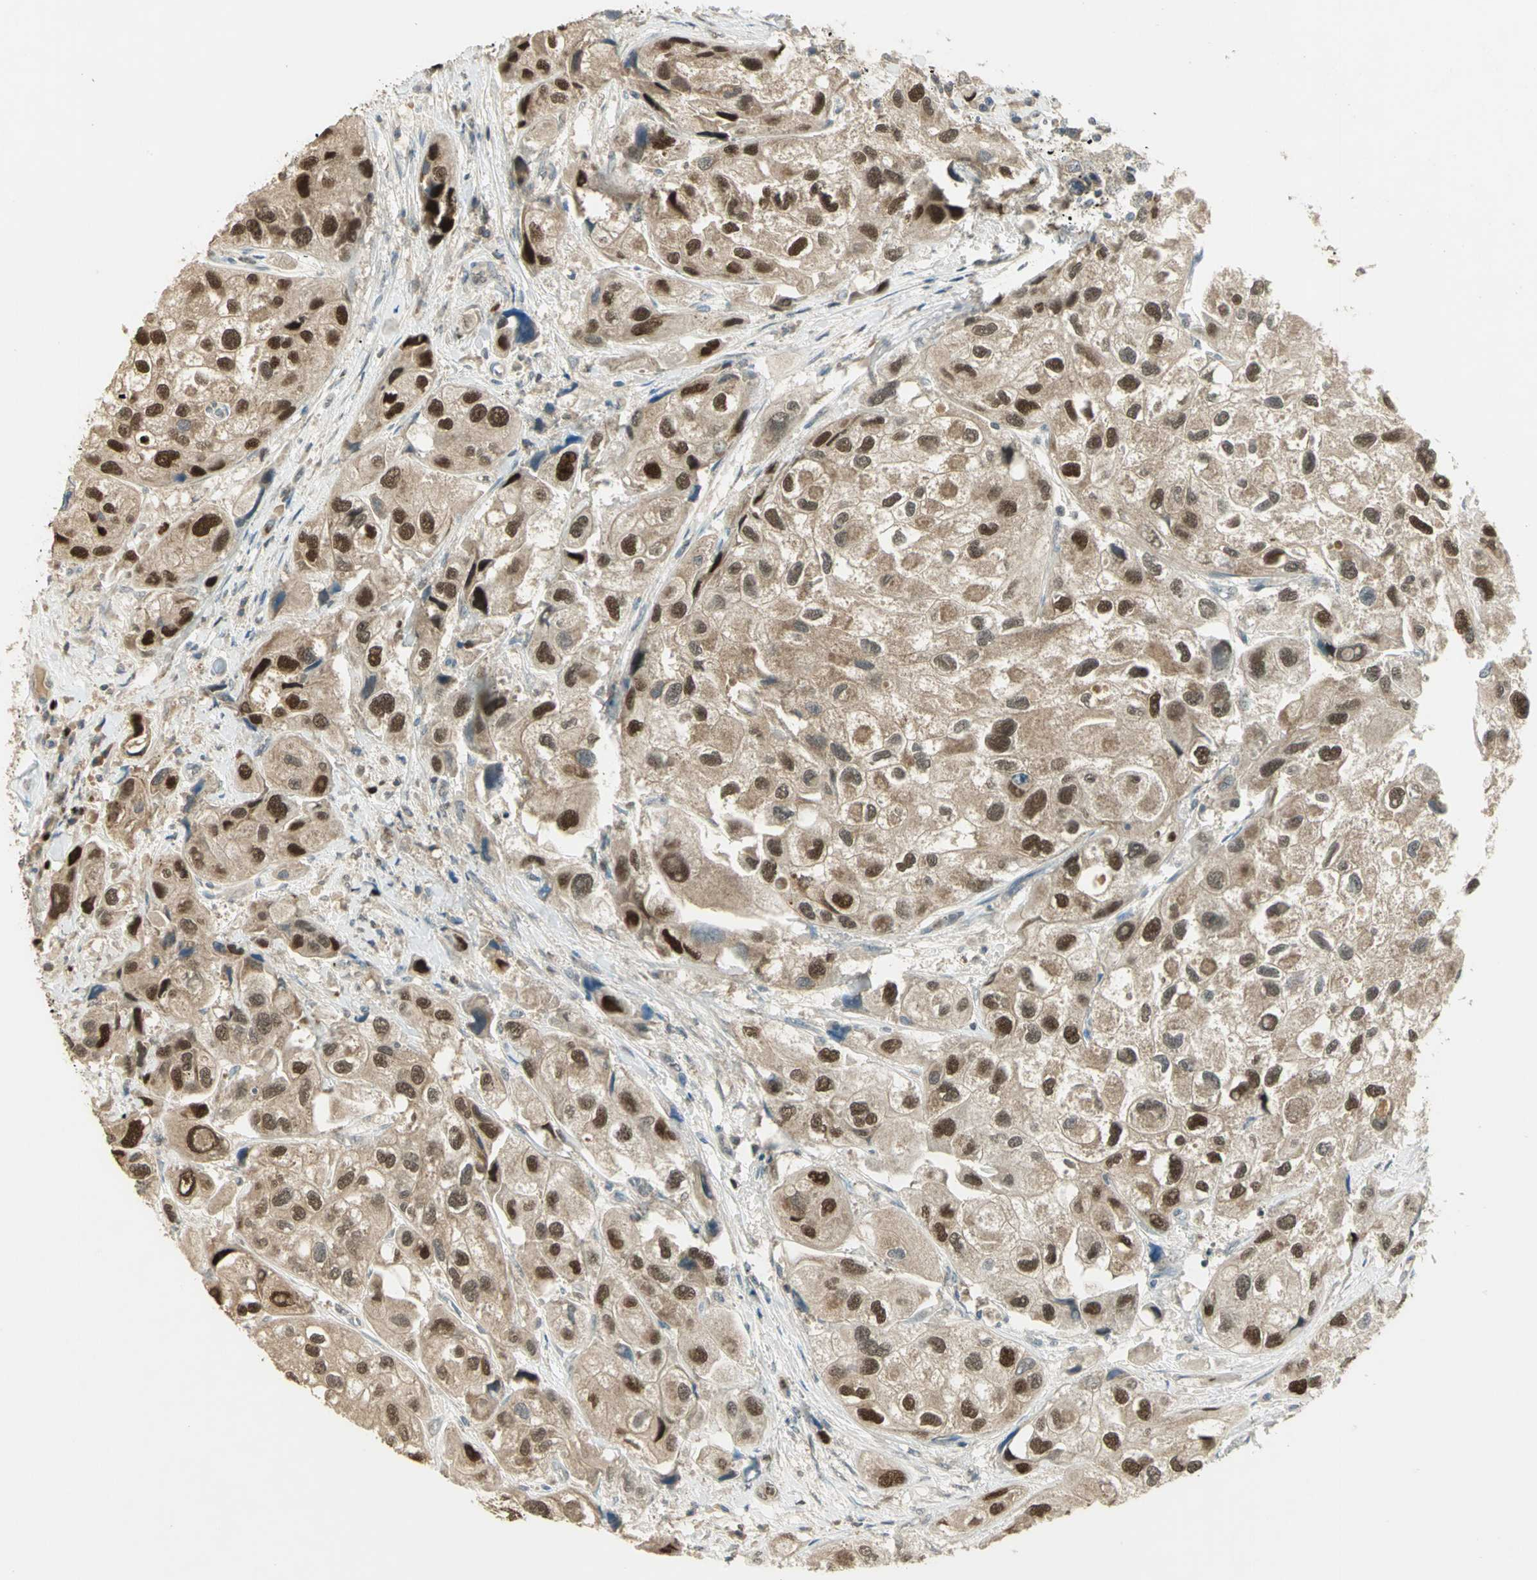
{"staining": {"intensity": "strong", "quantity": ">75%", "location": "cytoplasmic/membranous,nuclear"}, "tissue": "urothelial cancer", "cell_type": "Tumor cells", "image_type": "cancer", "snomed": [{"axis": "morphology", "description": "Urothelial carcinoma, High grade"}, {"axis": "topography", "description": "Urinary bladder"}], "caption": "Protein expression analysis of urothelial cancer demonstrates strong cytoplasmic/membranous and nuclear expression in approximately >75% of tumor cells.", "gene": "BIRC2", "patient": {"sex": "female", "age": 64}}